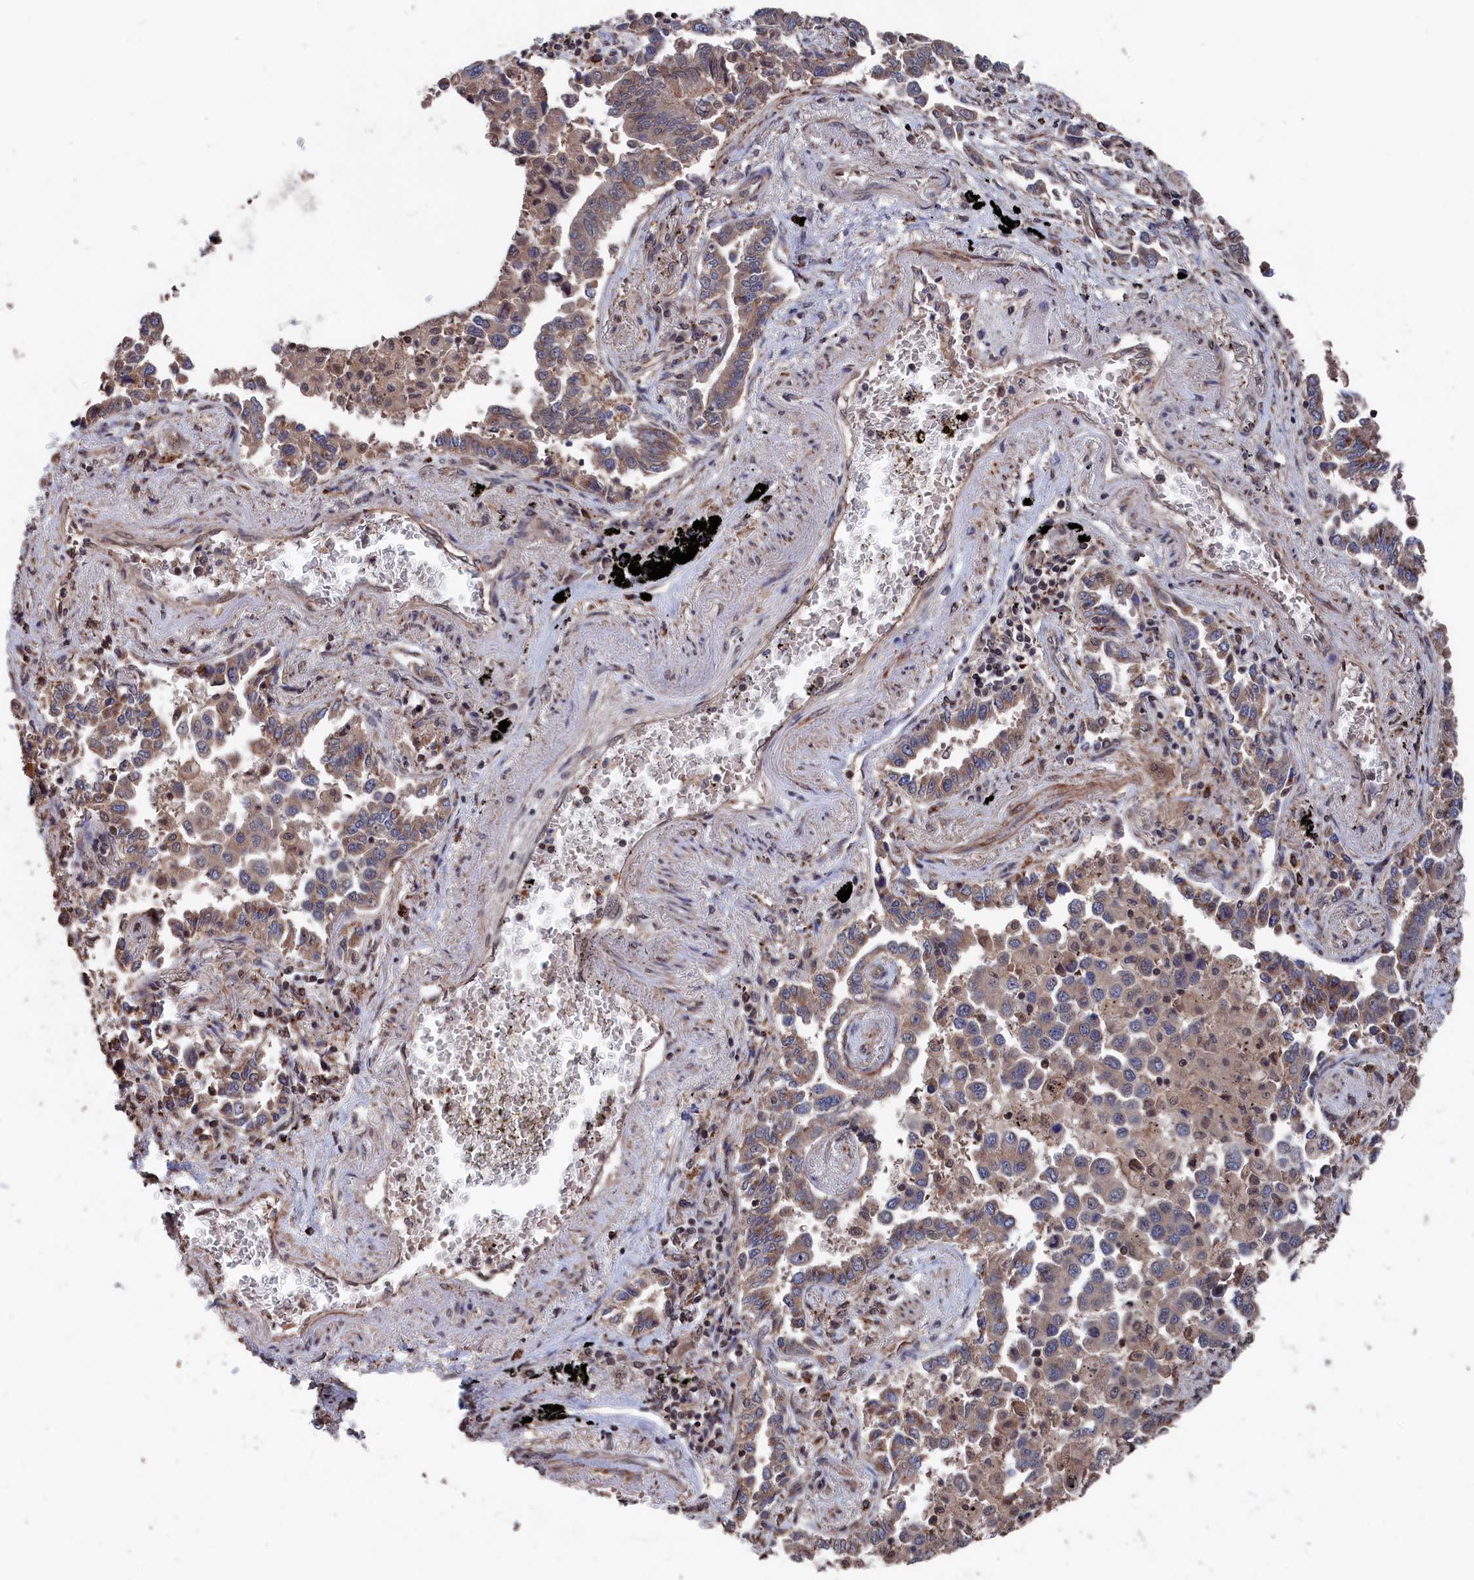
{"staining": {"intensity": "weak", "quantity": ">75%", "location": "cytoplasmic/membranous"}, "tissue": "lung cancer", "cell_type": "Tumor cells", "image_type": "cancer", "snomed": [{"axis": "morphology", "description": "Adenocarcinoma, NOS"}, {"axis": "topography", "description": "Lung"}], "caption": "Human lung cancer (adenocarcinoma) stained with a brown dye exhibits weak cytoplasmic/membranous positive positivity in about >75% of tumor cells.", "gene": "PDE12", "patient": {"sex": "male", "age": 67}}